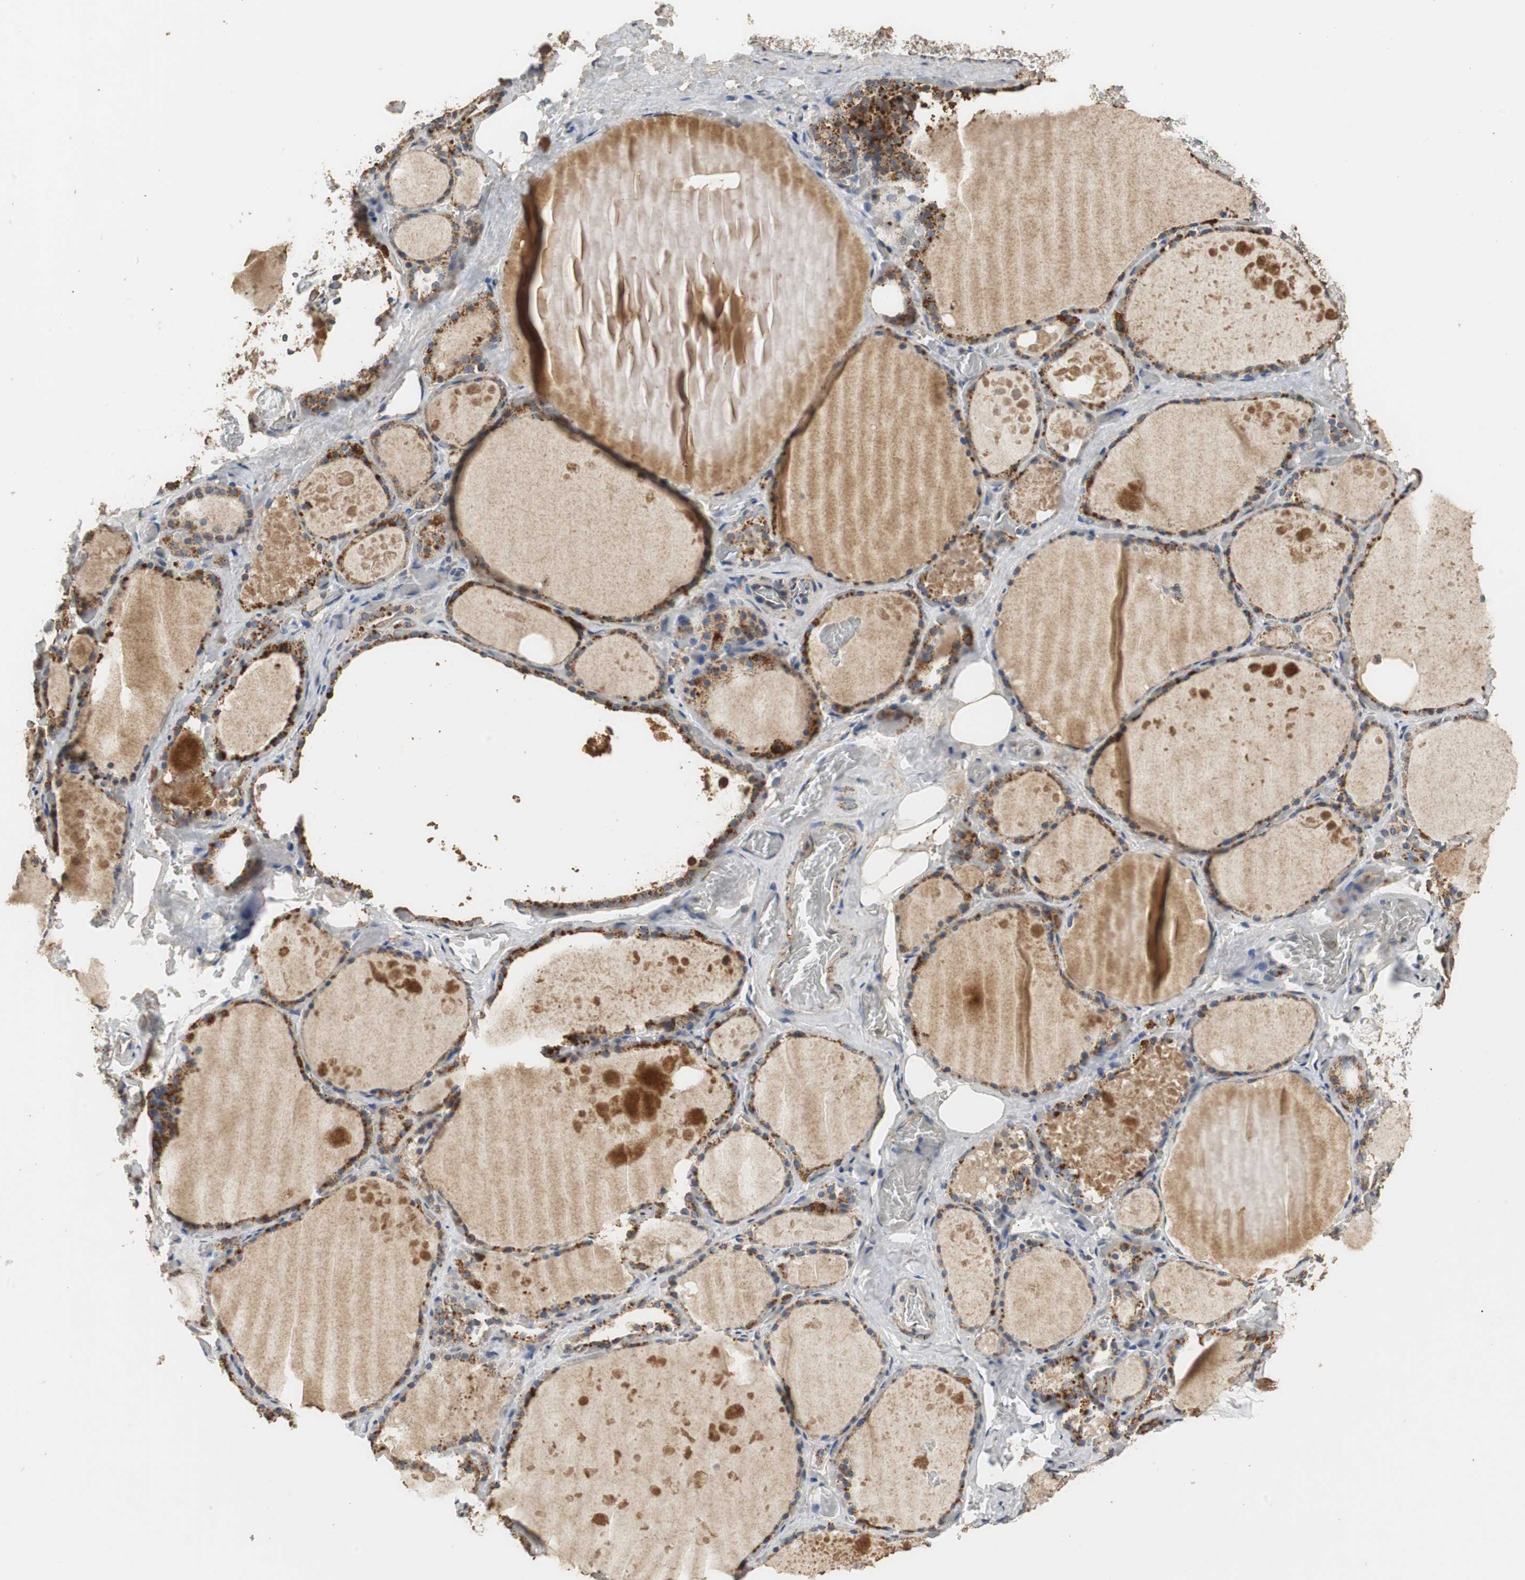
{"staining": {"intensity": "weak", "quantity": "25%-75%", "location": "none"}, "tissue": "thyroid gland", "cell_type": "Glandular cells", "image_type": "normal", "snomed": [{"axis": "morphology", "description": "Normal tissue, NOS"}, {"axis": "topography", "description": "Thyroid gland"}], "caption": "Brown immunohistochemical staining in unremarkable human thyroid gland displays weak None expression in about 25%-75% of glandular cells.", "gene": "NNT", "patient": {"sex": "male", "age": 61}}